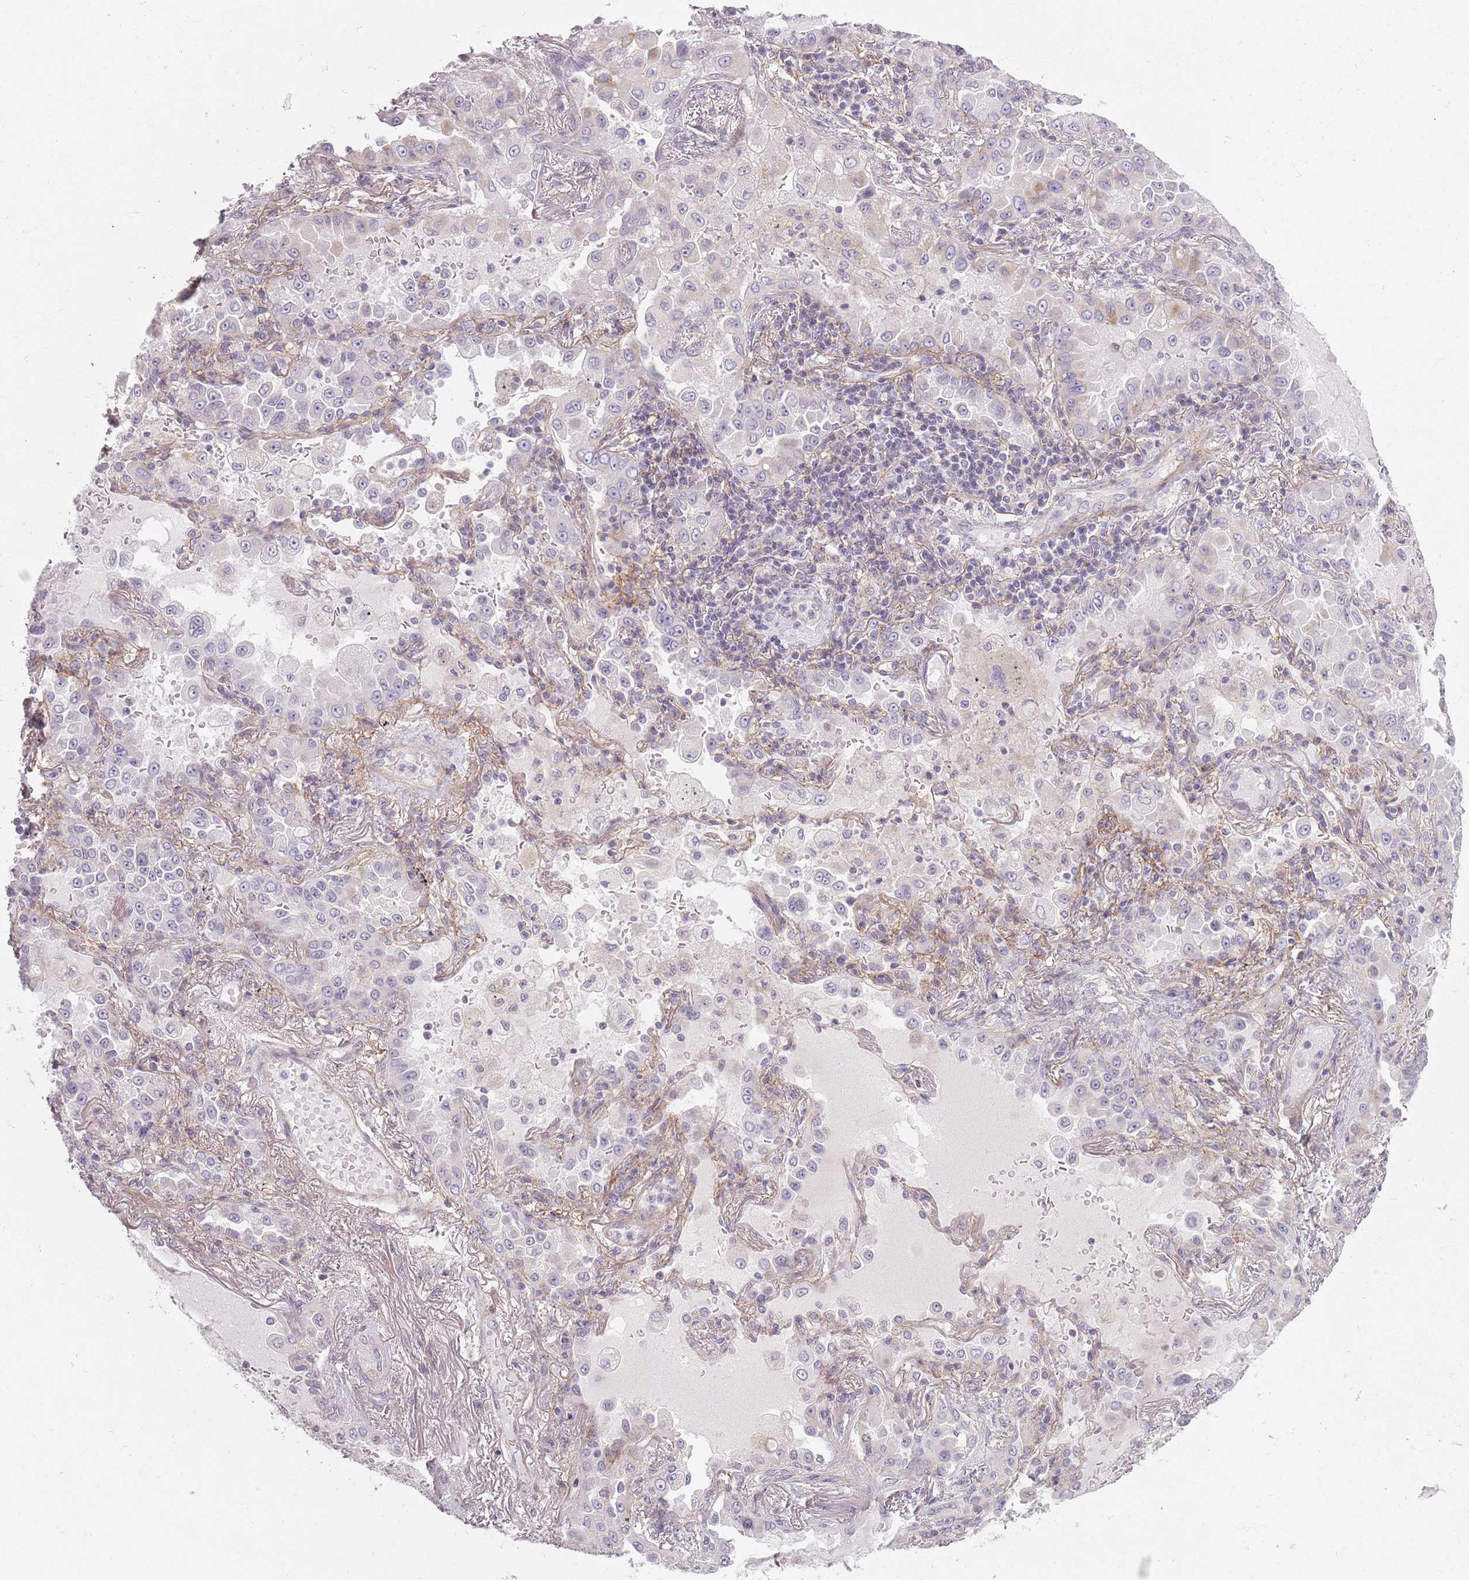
{"staining": {"intensity": "negative", "quantity": "none", "location": "none"}, "tissue": "lung cancer", "cell_type": "Tumor cells", "image_type": "cancer", "snomed": [{"axis": "morphology", "description": "Squamous cell carcinoma, NOS"}, {"axis": "topography", "description": "Lung"}], "caption": "This is an immunohistochemistry (IHC) histopathology image of human squamous cell carcinoma (lung). There is no staining in tumor cells.", "gene": "SYNGR3", "patient": {"sex": "male", "age": 74}}